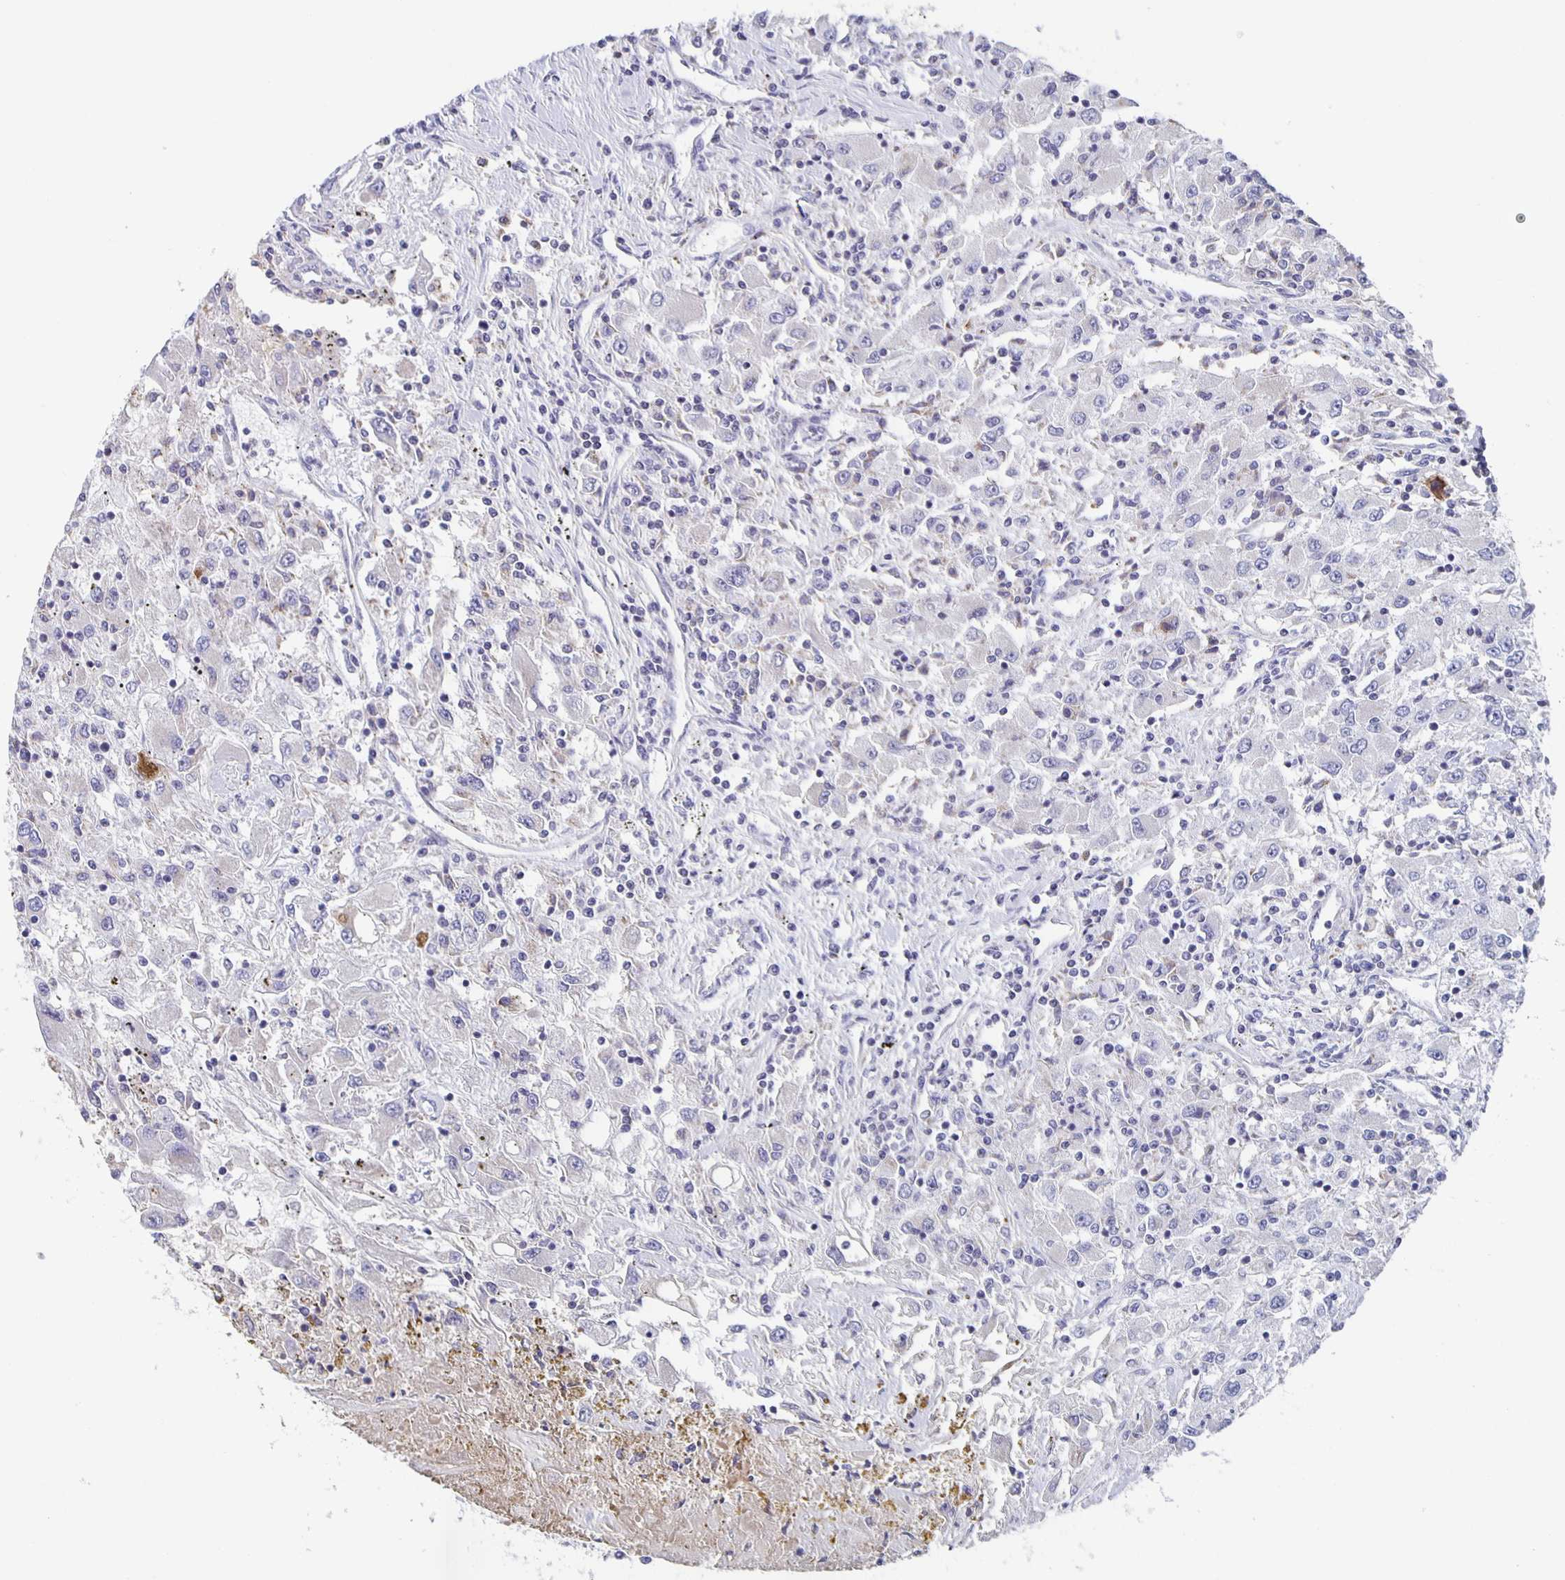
{"staining": {"intensity": "negative", "quantity": "none", "location": "none"}, "tissue": "renal cancer", "cell_type": "Tumor cells", "image_type": "cancer", "snomed": [{"axis": "morphology", "description": "Adenocarcinoma, NOS"}, {"axis": "topography", "description": "Kidney"}], "caption": "The micrograph displays no staining of tumor cells in renal adenocarcinoma.", "gene": "FGA", "patient": {"sex": "female", "age": 67}}